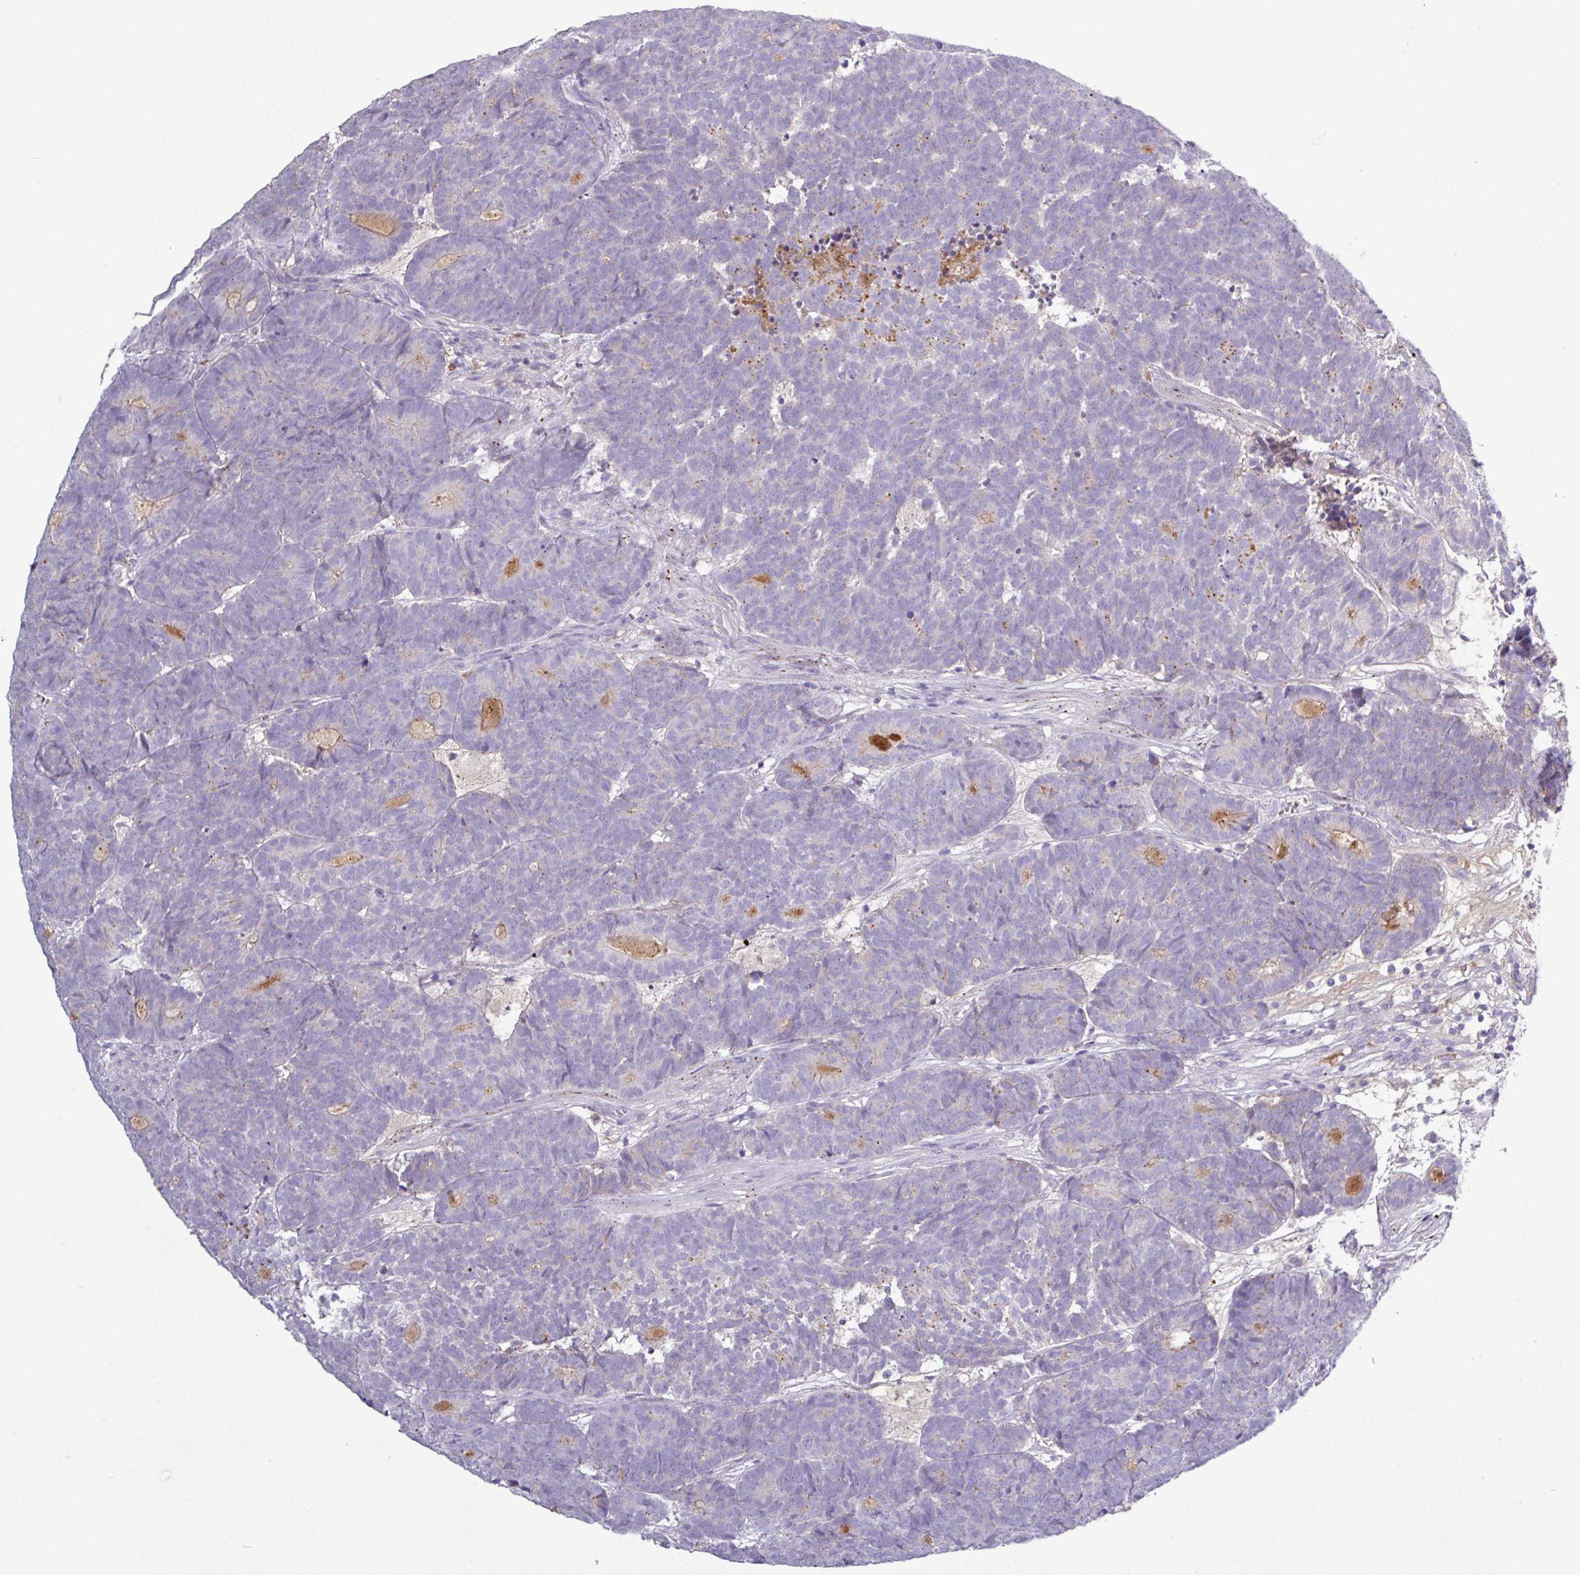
{"staining": {"intensity": "negative", "quantity": "none", "location": "none"}, "tissue": "head and neck cancer", "cell_type": "Tumor cells", "image_type": "cancer", "snomed": [{"axis": "morphology", "description": "Adenocarcinoma, NOS"}, {"axis": "topography", "description": "Head-Neck"}], "caption": "An image of human adenocarcinoma (head and neck) is negative for staining in tumor cells.", "gene": "C4B", "patient": {"sex": "female", "age": 81}}